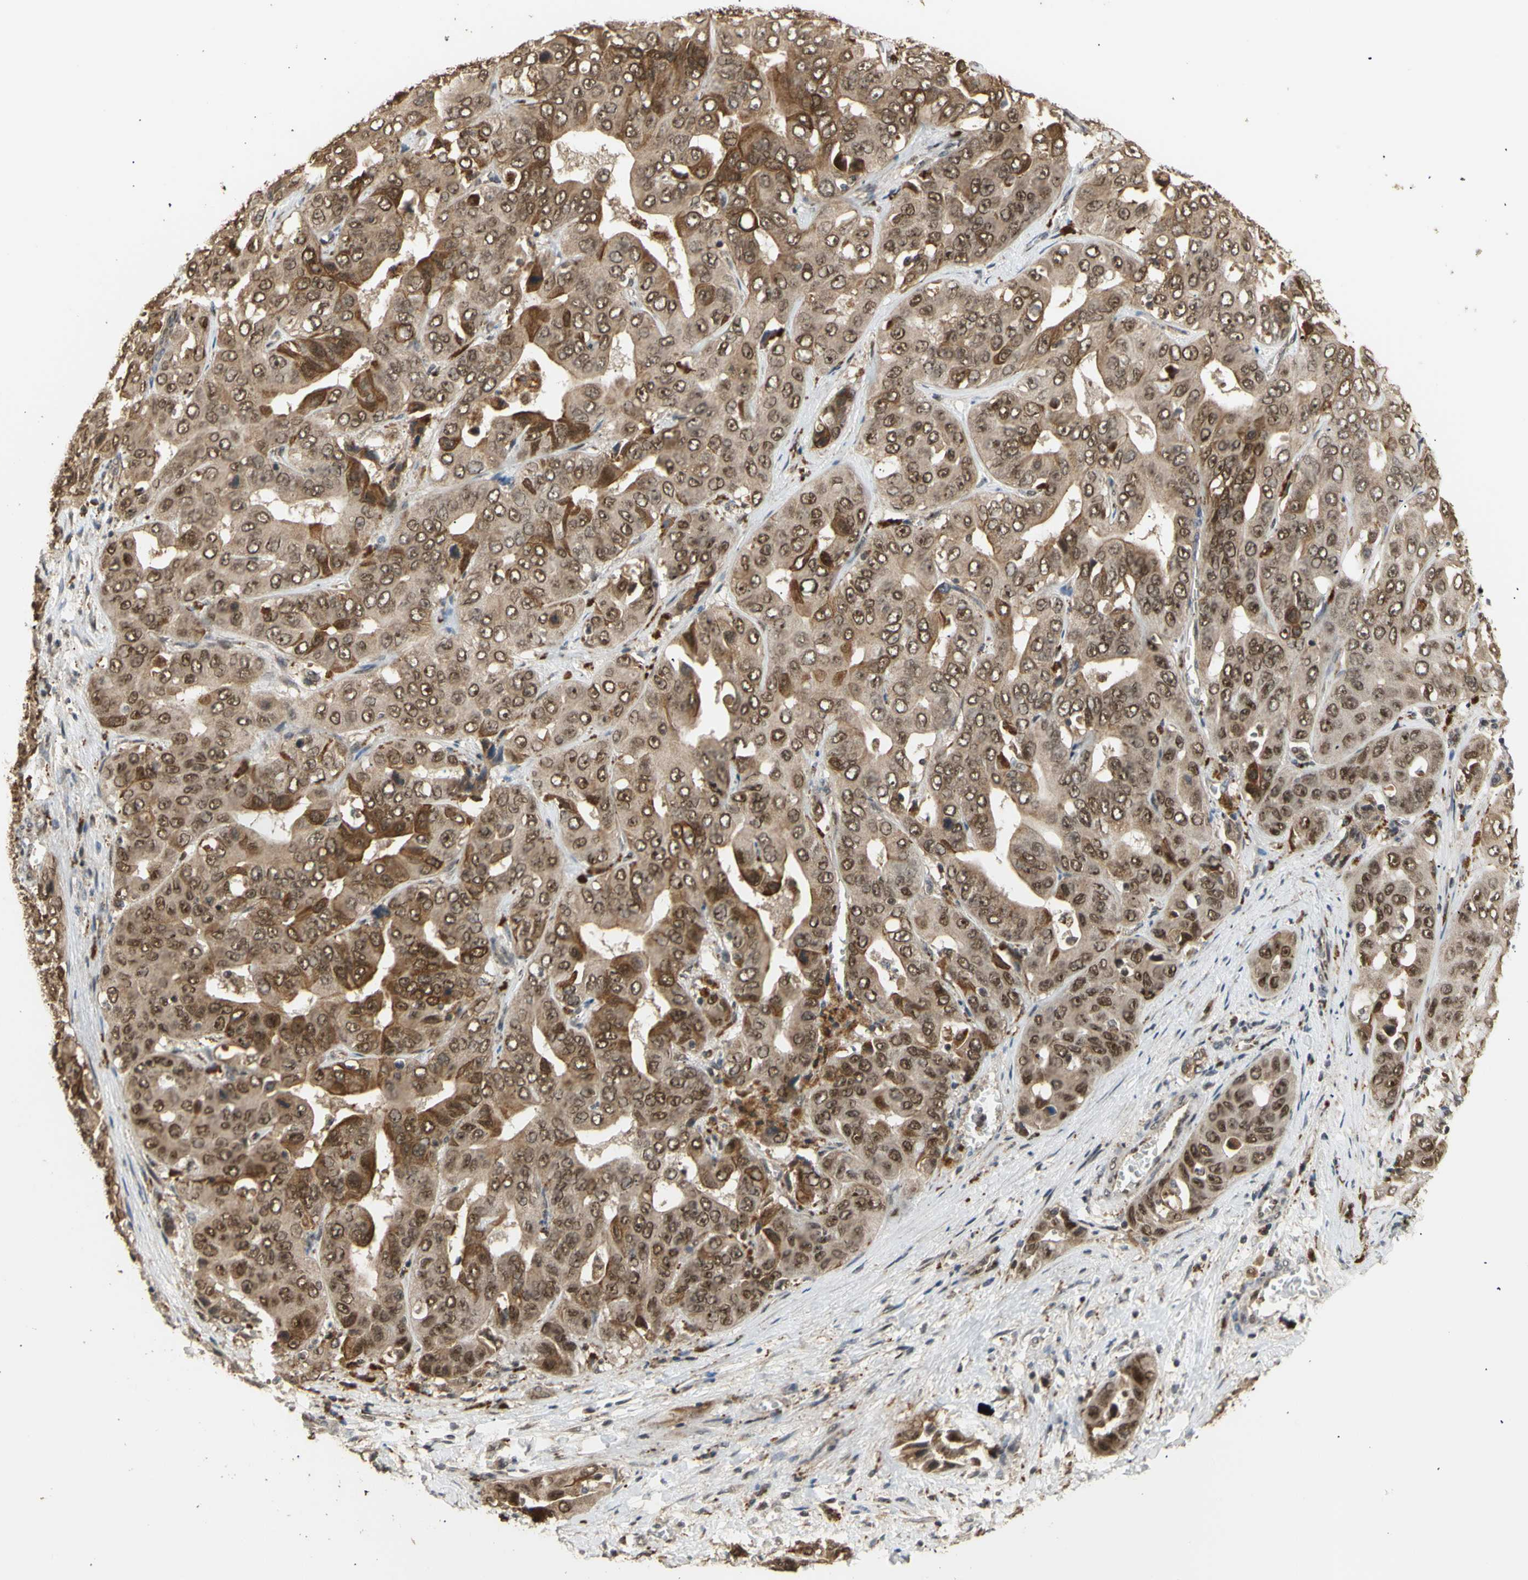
{"staining": {"intensity": "moderate", "quantity": ">75%", "location": "cytoplasmic/membranous,nuclear"}, "tissue": "liver cancer", "cell_type": "Tumor cells", "image_type": "cancer", "snomed": [{"axis": "morphology", "description": "Cholangiocarcinoma"}, {"axis": "topography", "description": "Liver"}], "caption": "Liver cancer (cholangiocarcinoma) tissue displays moderate cytoplasmic/membranous and nuclear expression in approximately >75% of tumor cells, visualized by immunohistochemistry.", "gene": "GTF2E2", "patient": {"sex": "female", "age": 52}}